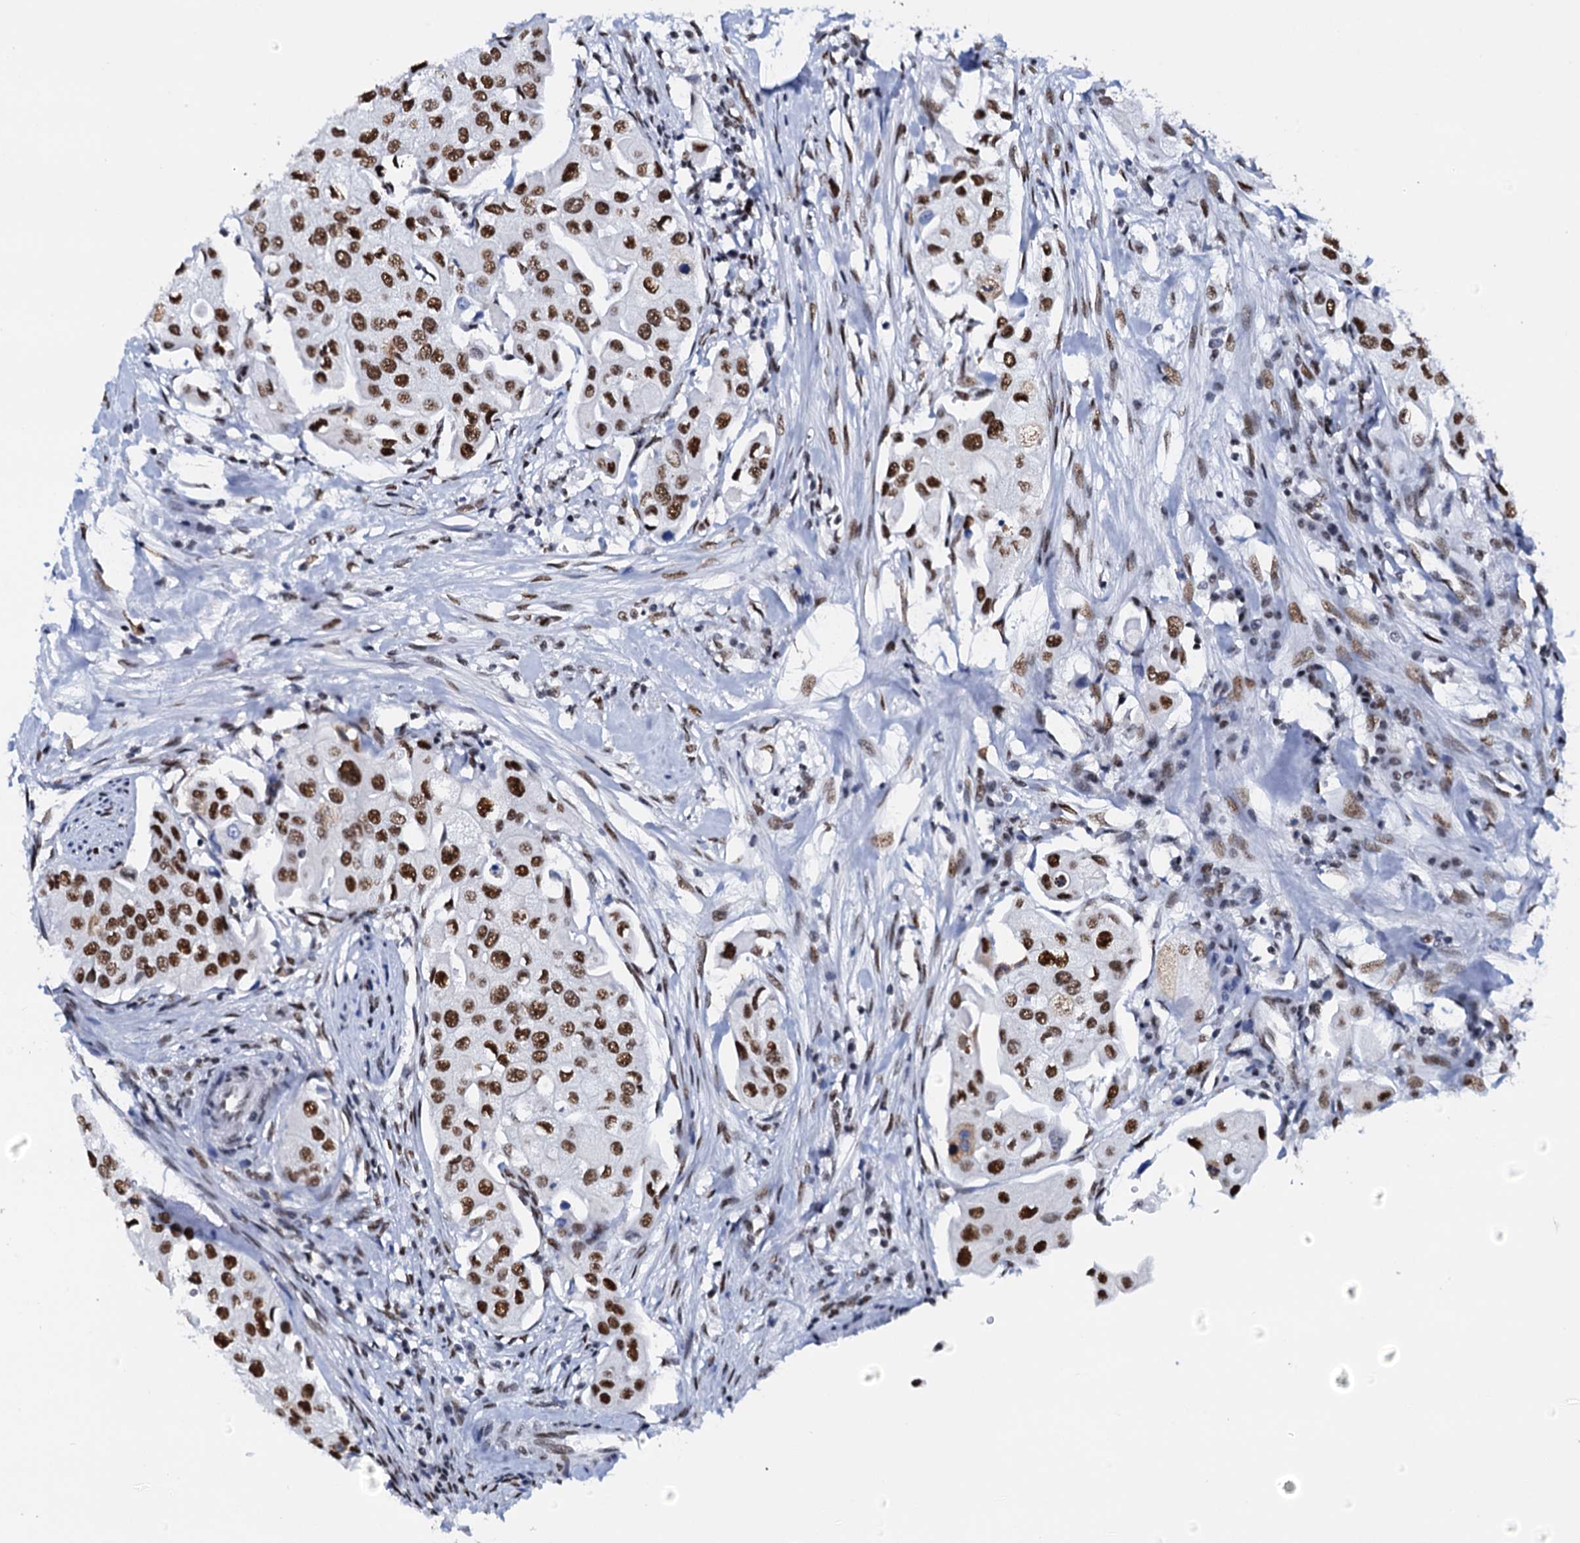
{"staining": {"intensity": "strong", "quantity": ">75%", "location": "nuclear"}, "tissue": "urothelial cancer", "cell_type": "Tumor cells", "image_type": "cancer", "snomed": [{"axis": "morphology", "description": "Urothelial carcinoma, High grade"}, {"axis": "topography", "description": "Urinary bladder"}], "caption": "The histopathology image shows a brown stain indicating the presence of a protein in the nuclear of tumor cells in urothelial cancer.", "gene": "SLTM", "patient": {"sex": "male", "age": 64}}